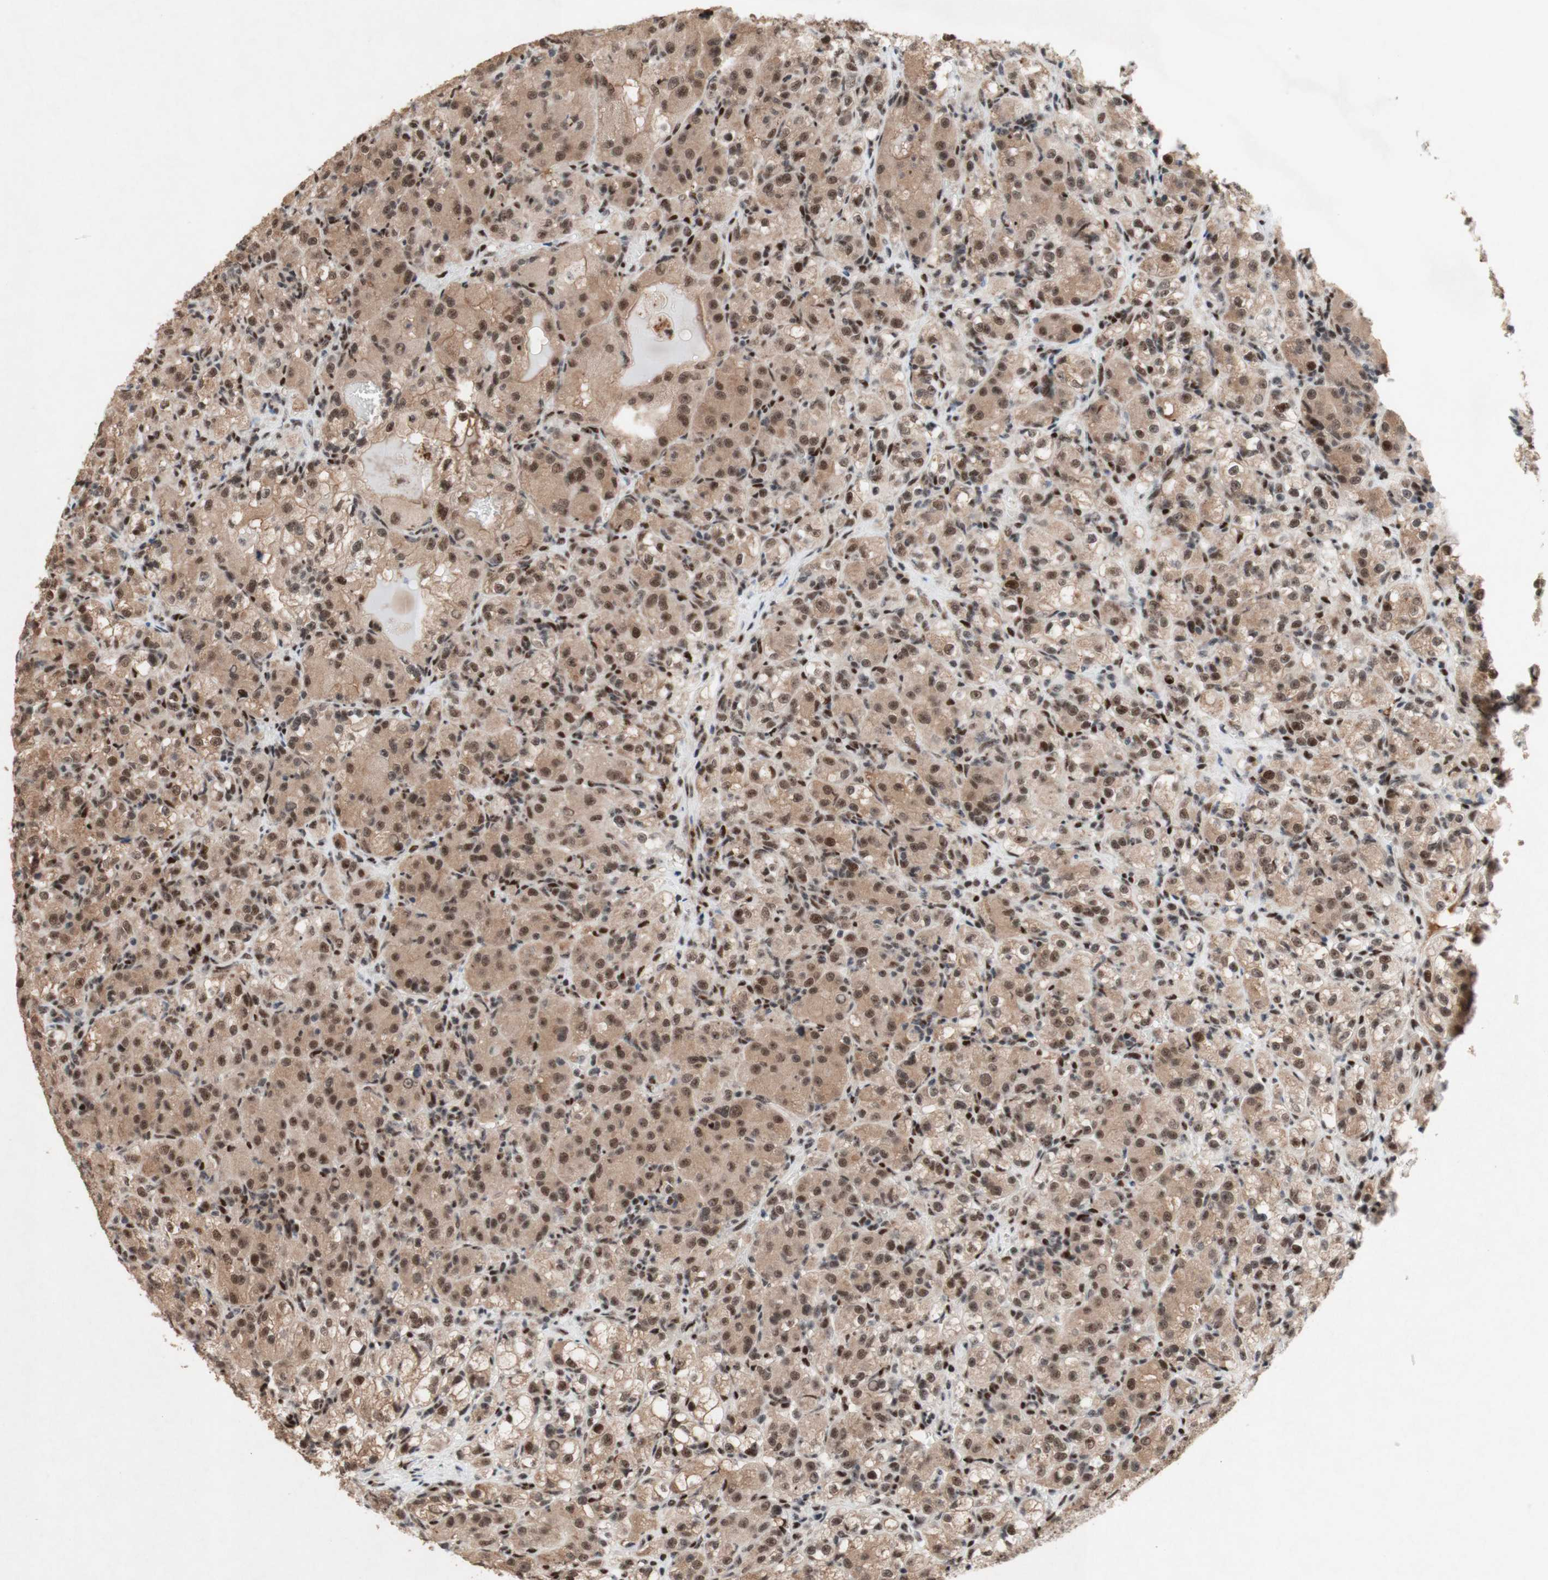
{"staining": {"intensity": "moderate", "quantity": ">75%", "location": "cytoplasmic/membranous,nuclear"}, "tissue": "renal cancer", "cell_type": "Tumor cells", "image_type": "cancer", "snomed": [{"axis": "morphology", "description": "Adenocarcinoma, NOS"}, {"axis": "topography", "description": "Kidney"}], "caption": "Renal adenocarcinoma stained for a protein demonstrates moderate cytoplasmic/membranous and nuclear positivity in tumor cells.", "gene": "TLE1", "patient": {"sex": "male", "age": 61}}